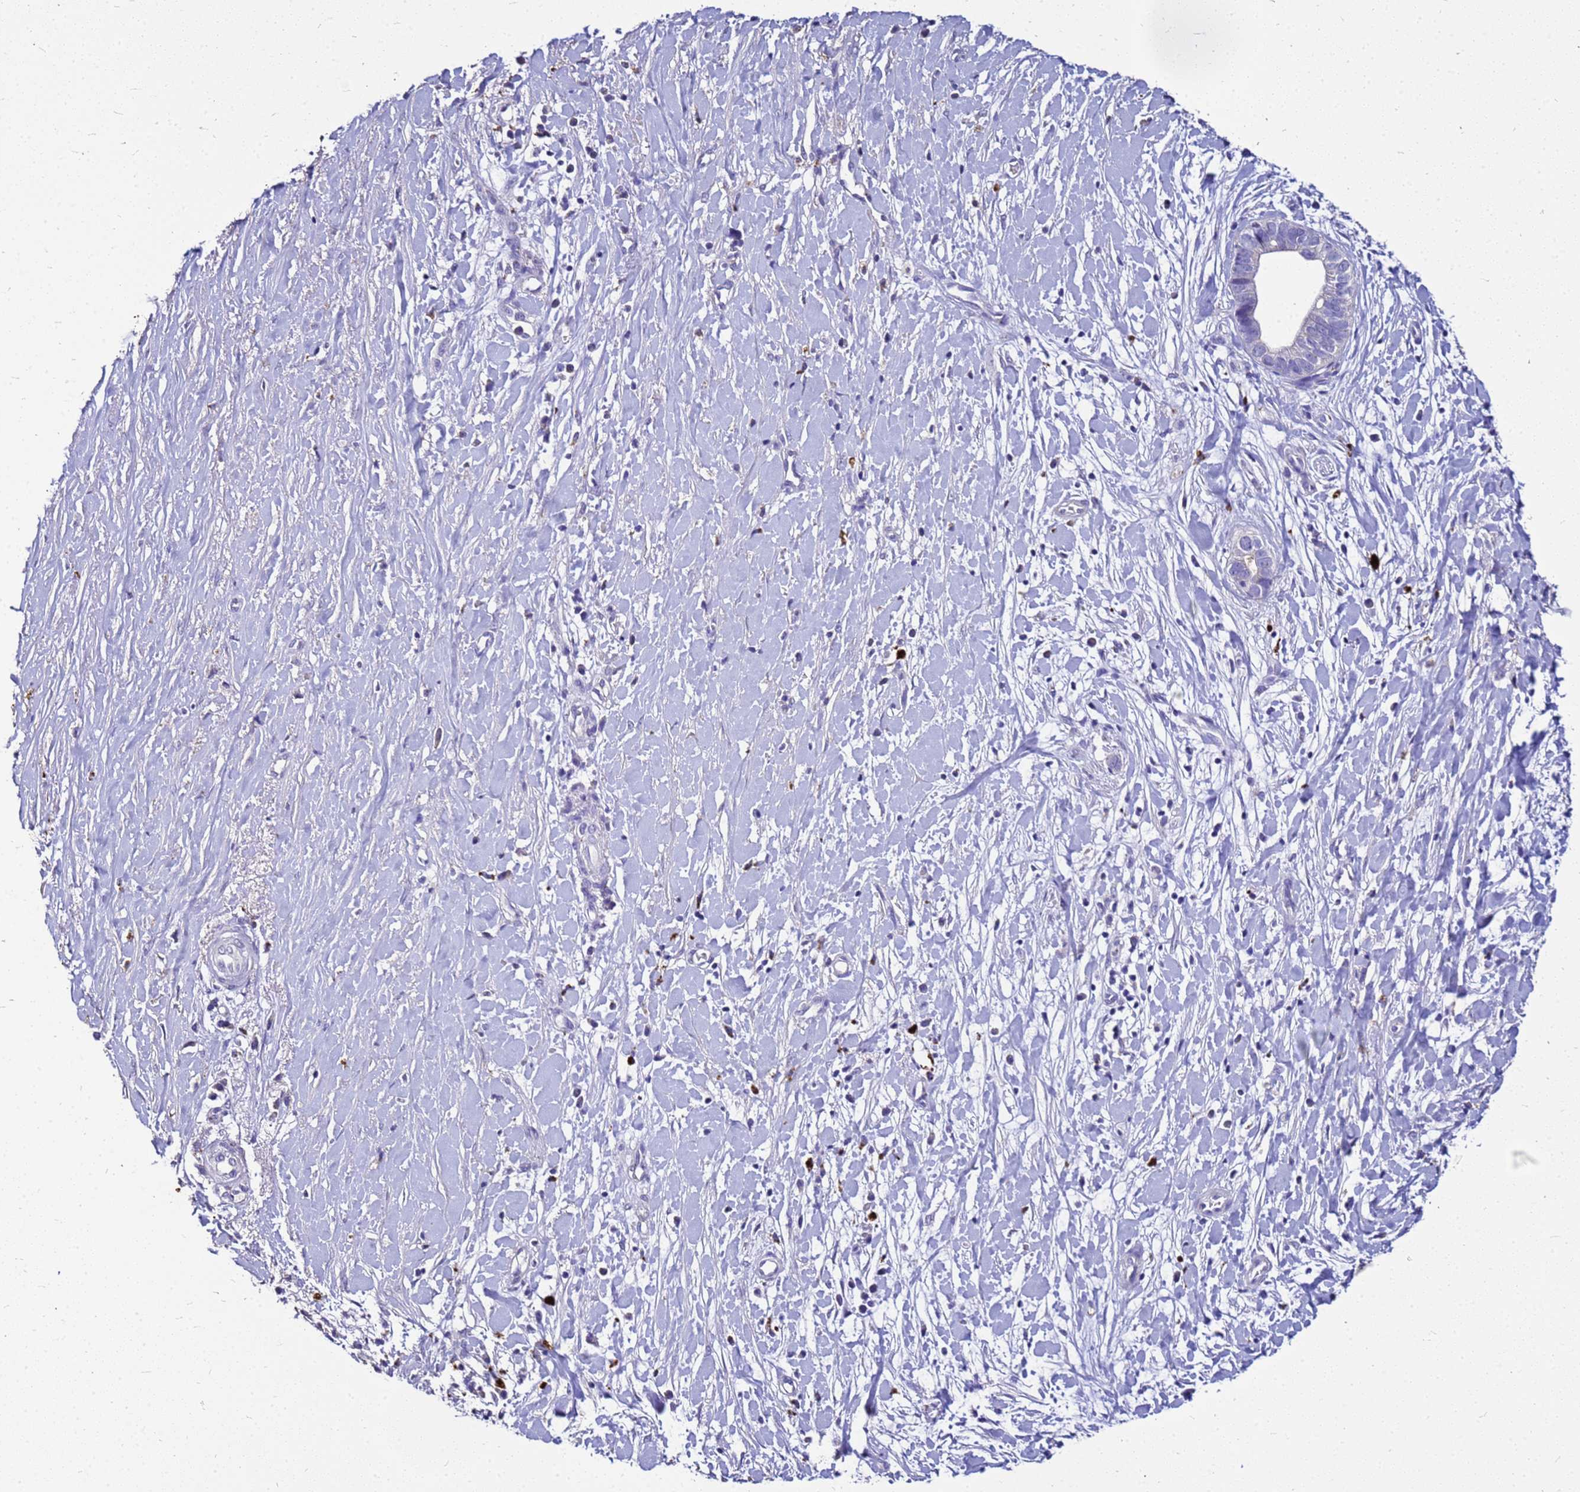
{"staining": {"intensity": "negative", "quantity": "none", "location": "none"}, "tissue": "liver cancer", "cell_type": "Tumor cells", "image_type": "cancer", "snomed": [{"axis": "morphology", "description": "Cholangiocarcinoma"}, {"axis": "topography", "description": "Liver"}], "caption": "Immunohistochemistry of liver cancer (cholangiocarcinoma) reveals no expression in tumor cells.", "gene": "S100A2", "patient": {"sex": "female", "age": 79}}